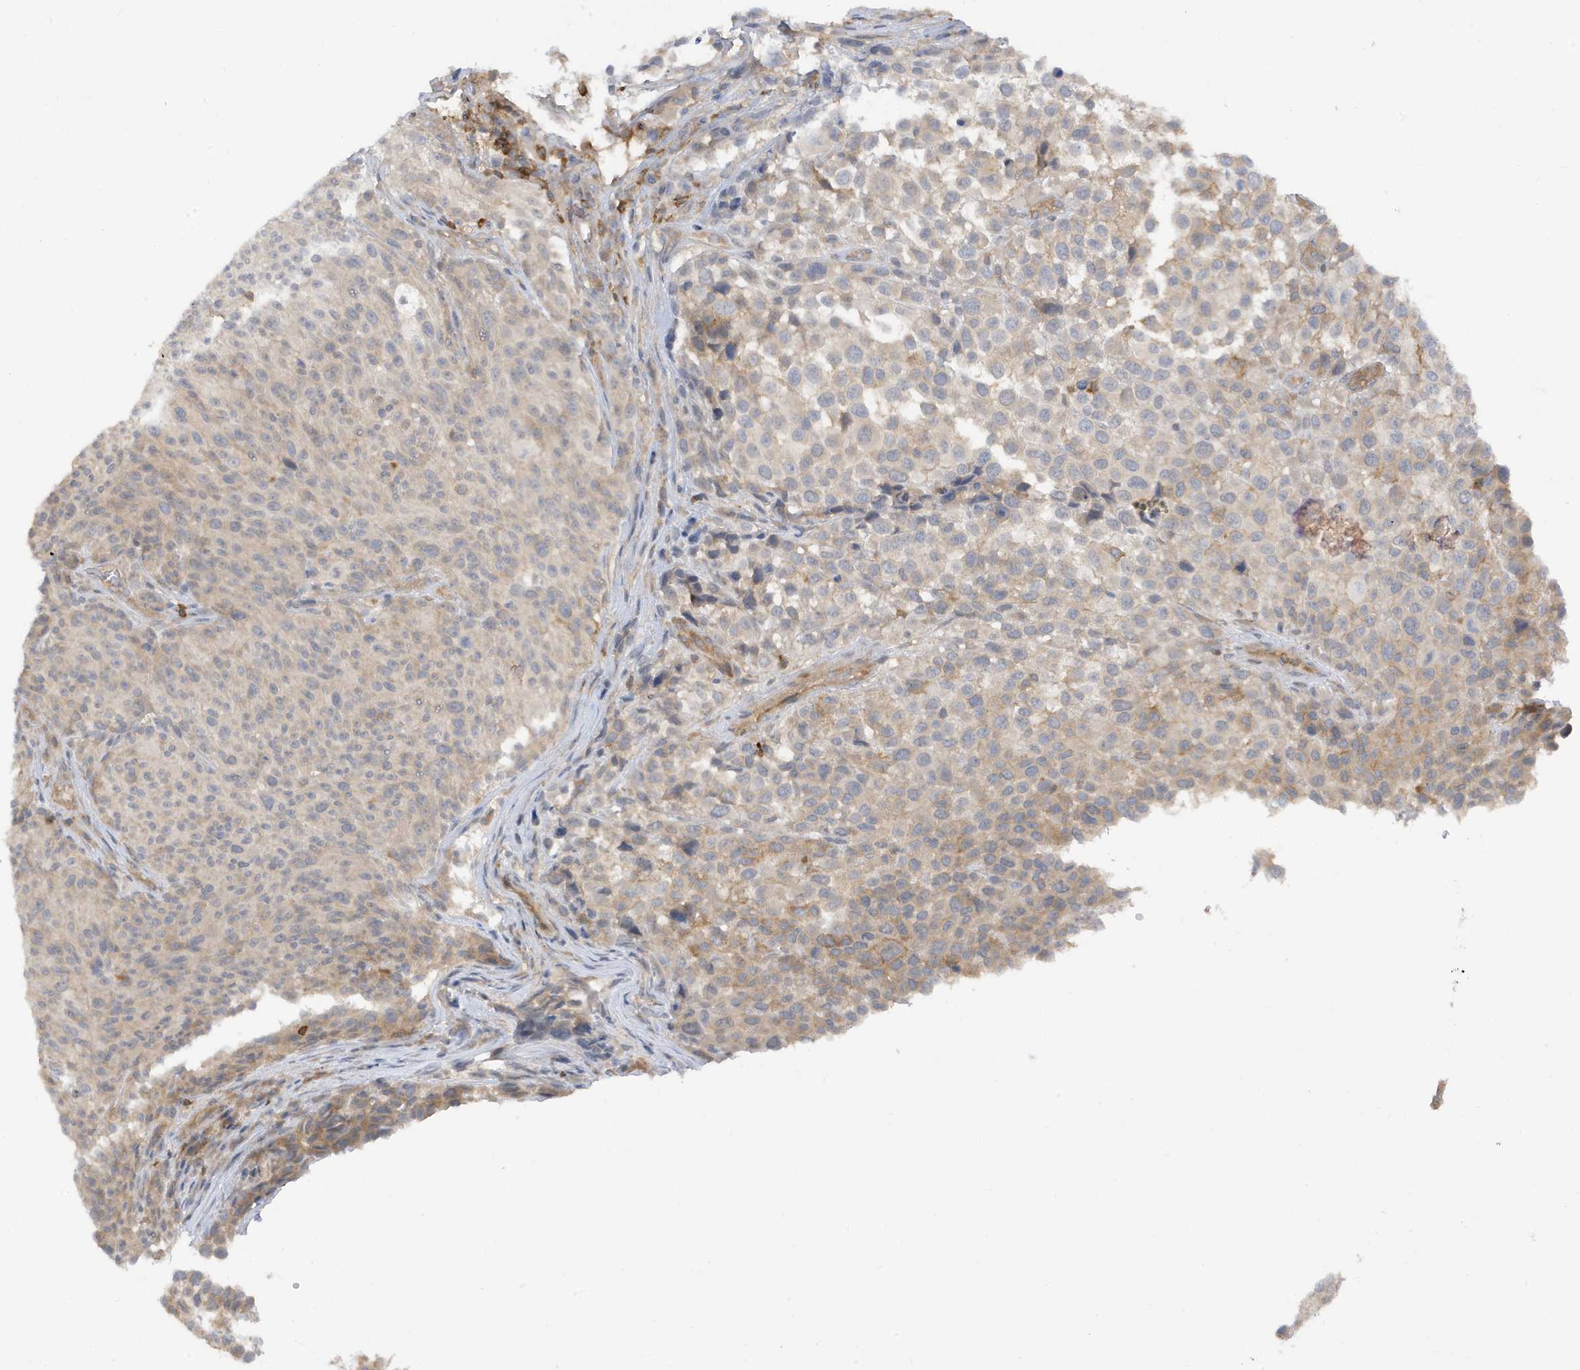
{"staining": {"intensity": "negative", "quantity": "none", "location": "none"}, "tissue": "melanoma", "cell_type": "Tumor cells", "image_type": "cancer", "snomed": [{"axis": "morphology", "description": "Malignant melanoma, NOS"}, {"axis": "topography", "description": "Skin"}], "caption": "Melanoma was stained to show a protein in brown. There is no significant staining in tumor cells.", "gene": "PHACTR2", "patient": {"sex": "male", "age": 53}}